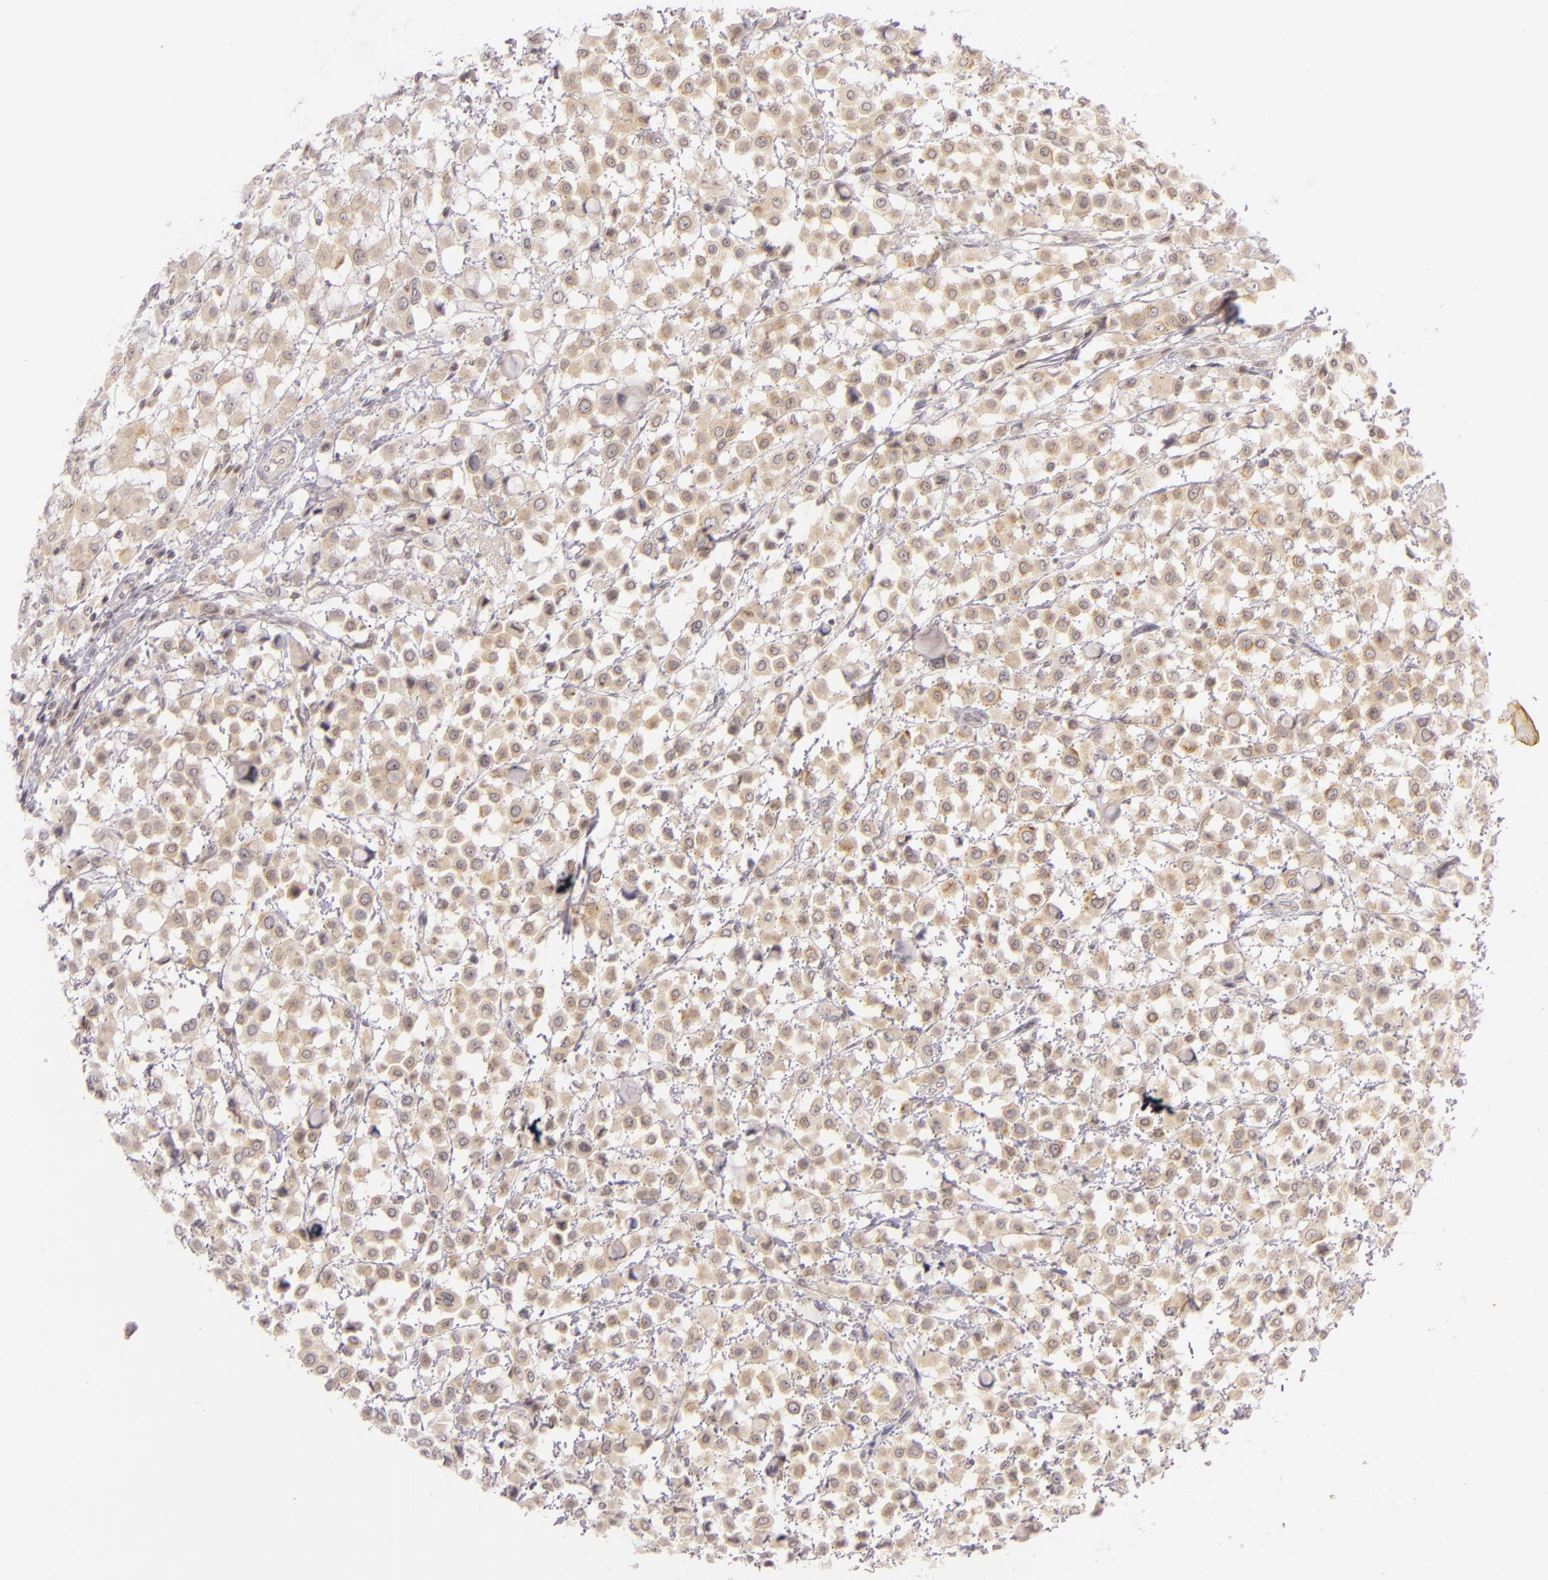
{"staining": {"intensity": "weak", "quantity": ">75%", "location": "cytoplasmic/membranous"}, "tissue": "breast cancer", "cell_type": "Tumor cells", "image_type": "cancer", "snomed": [{"axis": "morphology", "description": "Lobular carcinoma"}, {"axis": "topography", "description": "Breast"}], "caption": "DAB immunohistochemical staining of human lobular carcinoma (breast) shows weak cytoplasmic/membranous protein expression in approximately >75% of tumor cells.", "gene": "CASP8", "patient": {"sex": "female", "age": 85}}